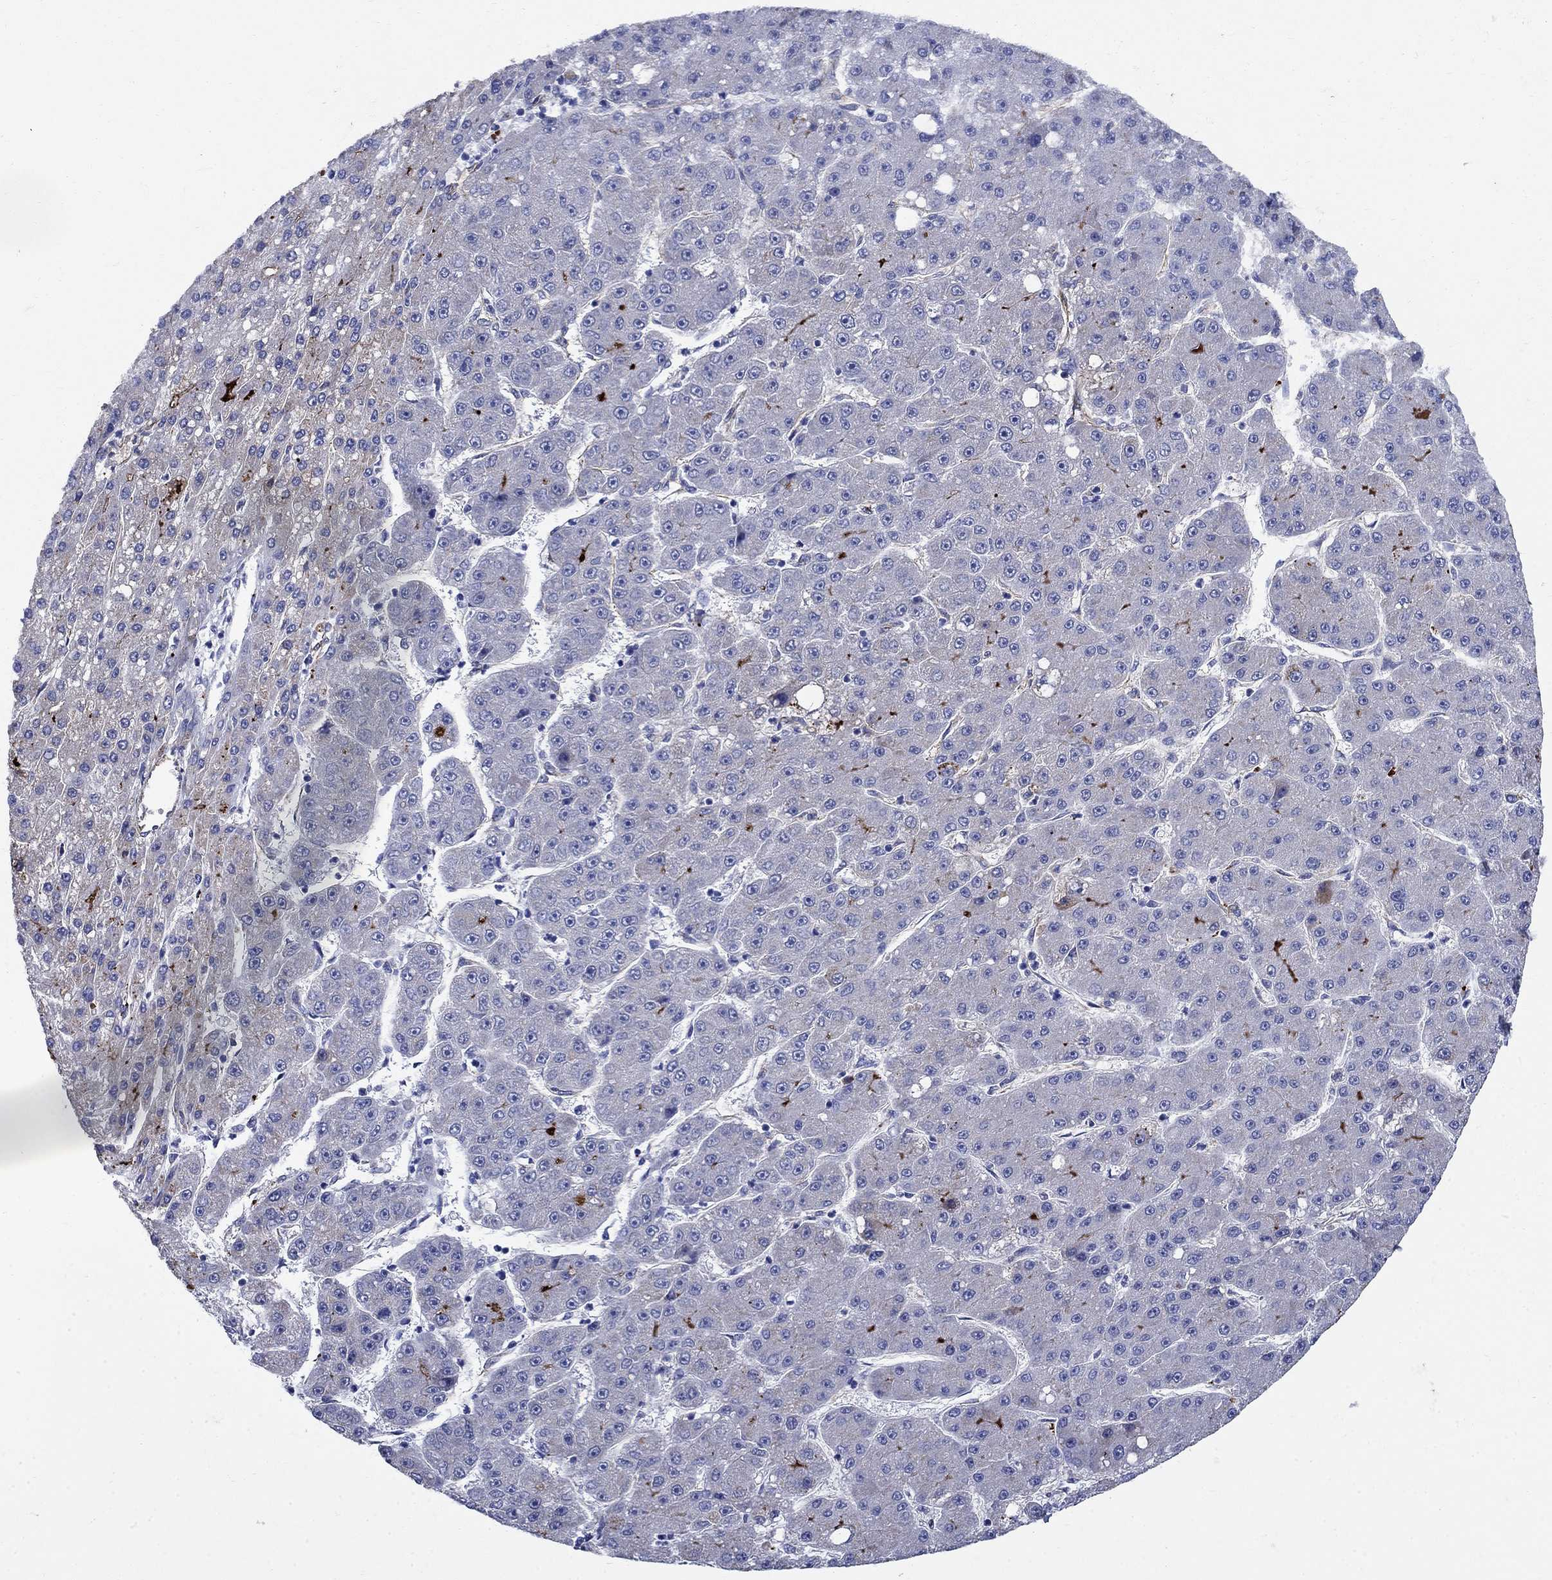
{"staining": {"intensity": "negative", "quantity": "none", "location": "none"}, "tissue": "liver cancer", "cell_type": "Tumor cells", "image_type": "cancer", "snomed": [{"axis": "morphology", "description": "Carcinoma, Hepatocellular, NOS"}, {"axis": "topography", "description": "Liver"}], "caption": "Liver cancer was stained to show a protein in brown. There is no significant expression in tumor cells.", "gene": "VTN", "patient": {"sex": "male", "age": 67}}